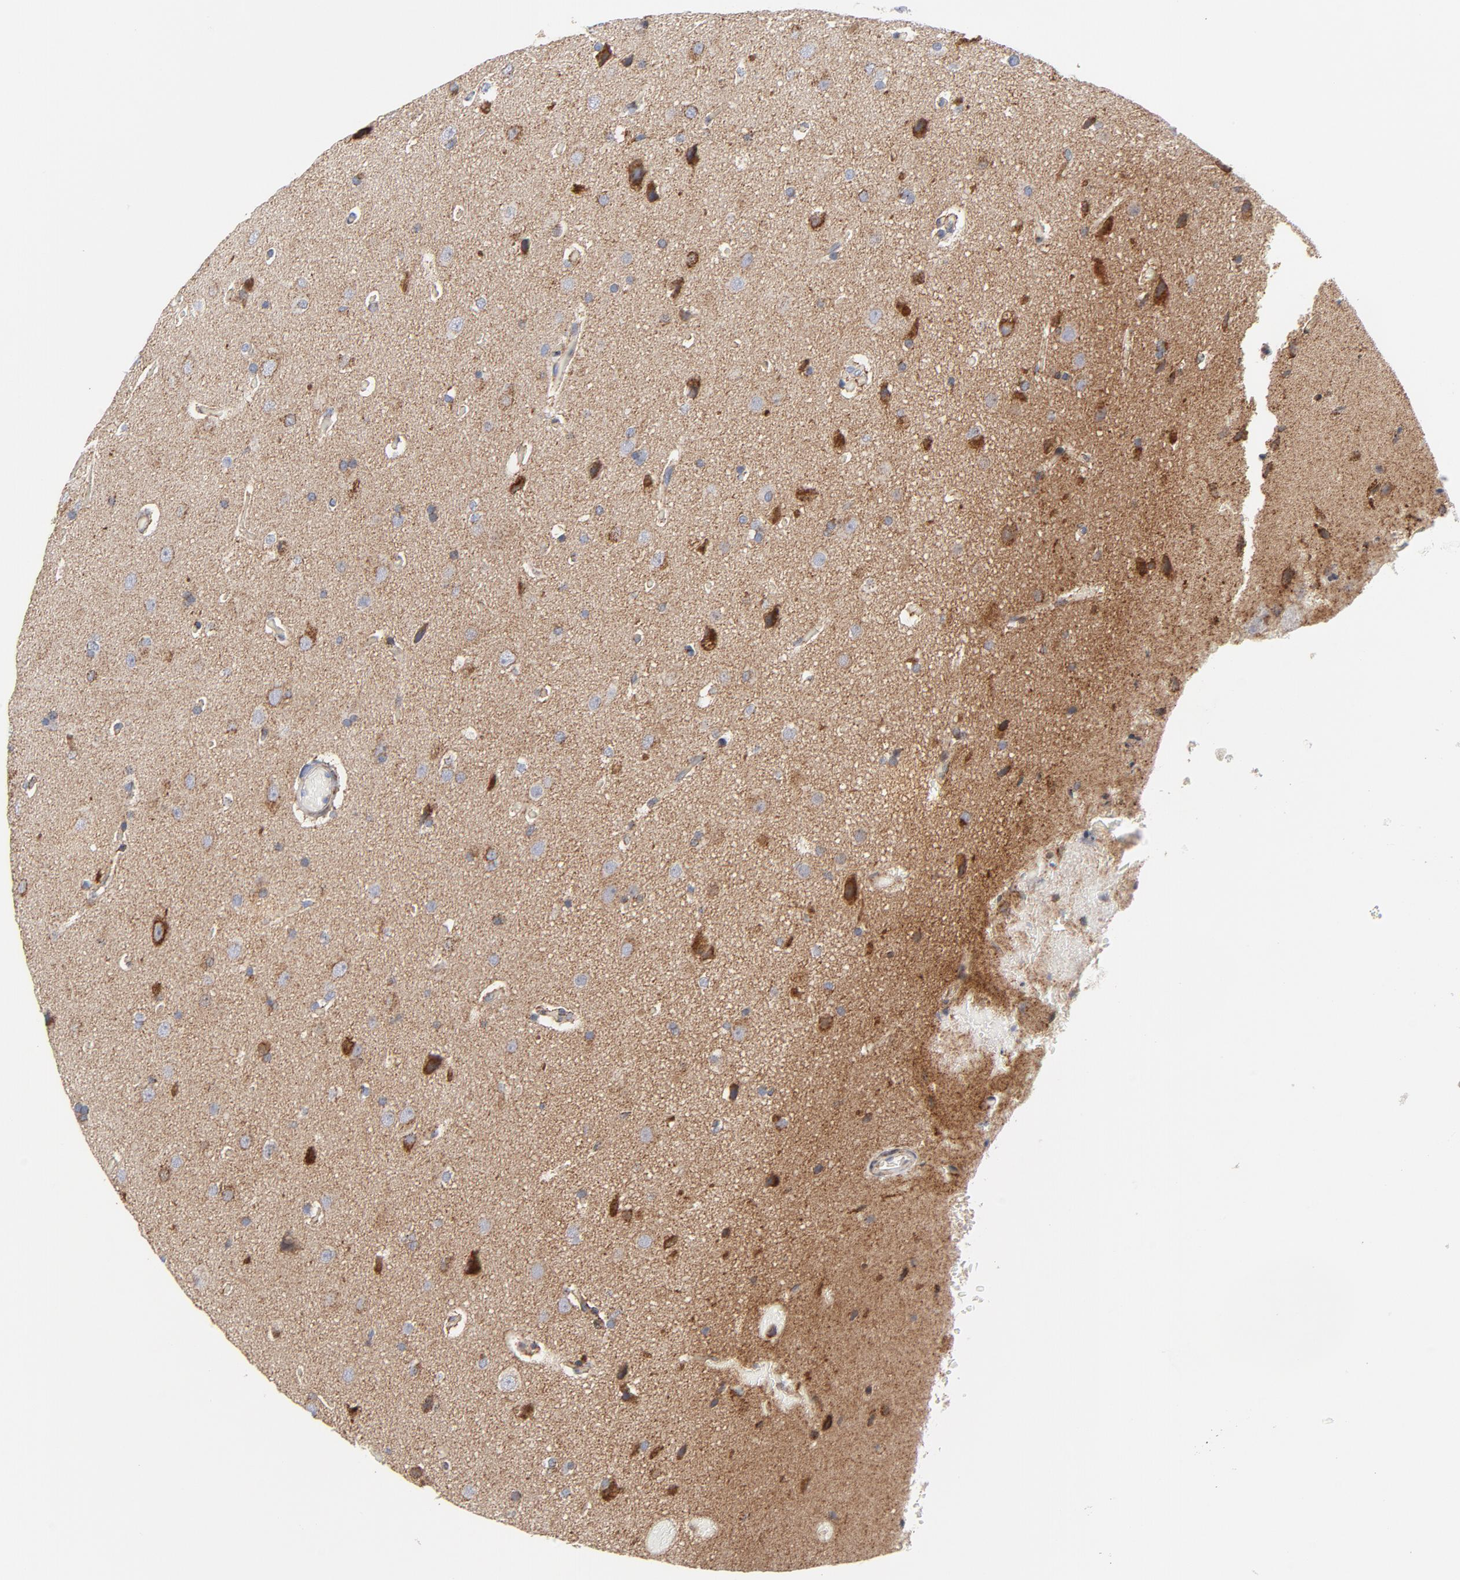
{"staining": {"intensity": "strong", "quantity": "25%-75%", "location": "cytoplasmic/membranous"}, "tissue": "glioma", "cell_type": "Tumor cells", "image_type": "cancer", "snomed": [{"axis": "morphology", "description": "Glioma, malignant, Low grade"}, {"axis": "topography", "description": "Cerebral cortex"}], "caption": "Malignant glioma (low-grade) was stained to show a protein in brown. There is high levels of strong cytoplasmic/membranous staining in about 25%-75% of tumor cells.", "gene": "CYCS", "patient": {"sex": "female", "age": 47}}